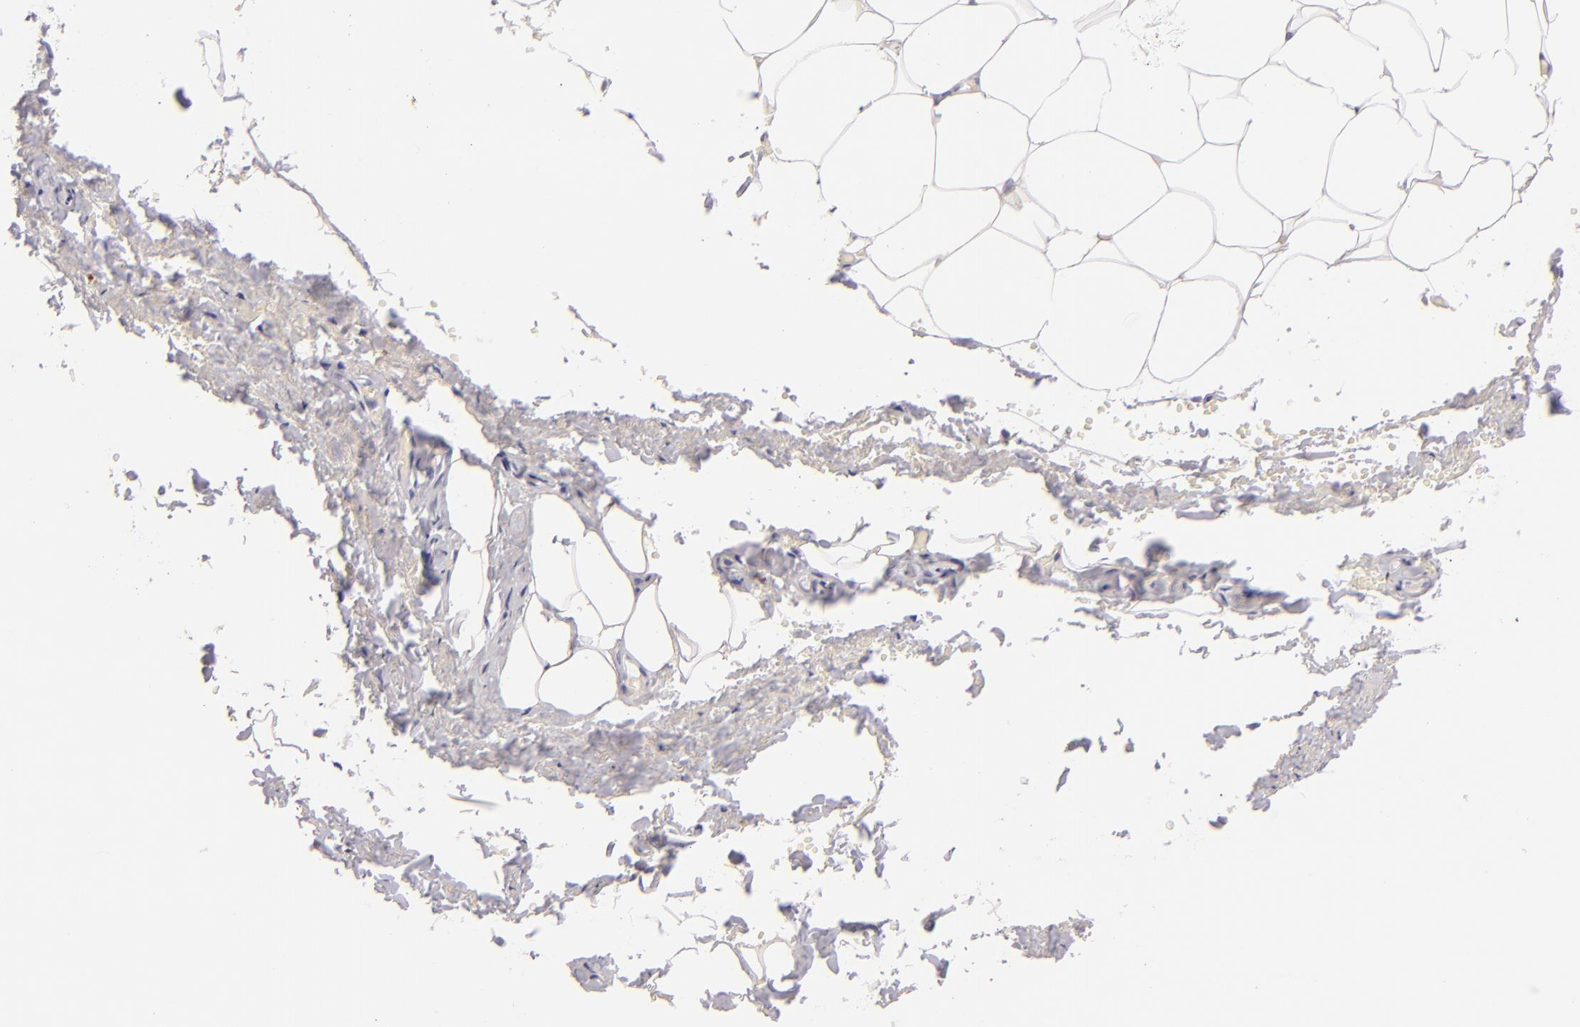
{"staining": {"intensity": "negative", "quantity": "none", "location": "none"}, "tissue": "adipose tissue", "cell_type": "Adipocytes", "image_type": "normal", "snomed": [{"axis": "morphology", "description": "Normal tissue, NOS"}, {"axis": "topography", "description": "Soft tissue"}, {"axis": "topography", "description": "Peripheral nerve tissue"}], "caption": "Immunohistochemistry image of unremarkable human adipose tissue stained for a protein (brown), which displays no positivity in adipocytes. Brightfield microscopy of immunohistochemistry (IHC) stained with DAB (3,3'-diaminobenzidine) (brown) and hematoxylin (blue), captured at high magnification.", "gene": "F13A1", "patient": {"sex": "female", "age": 68}}